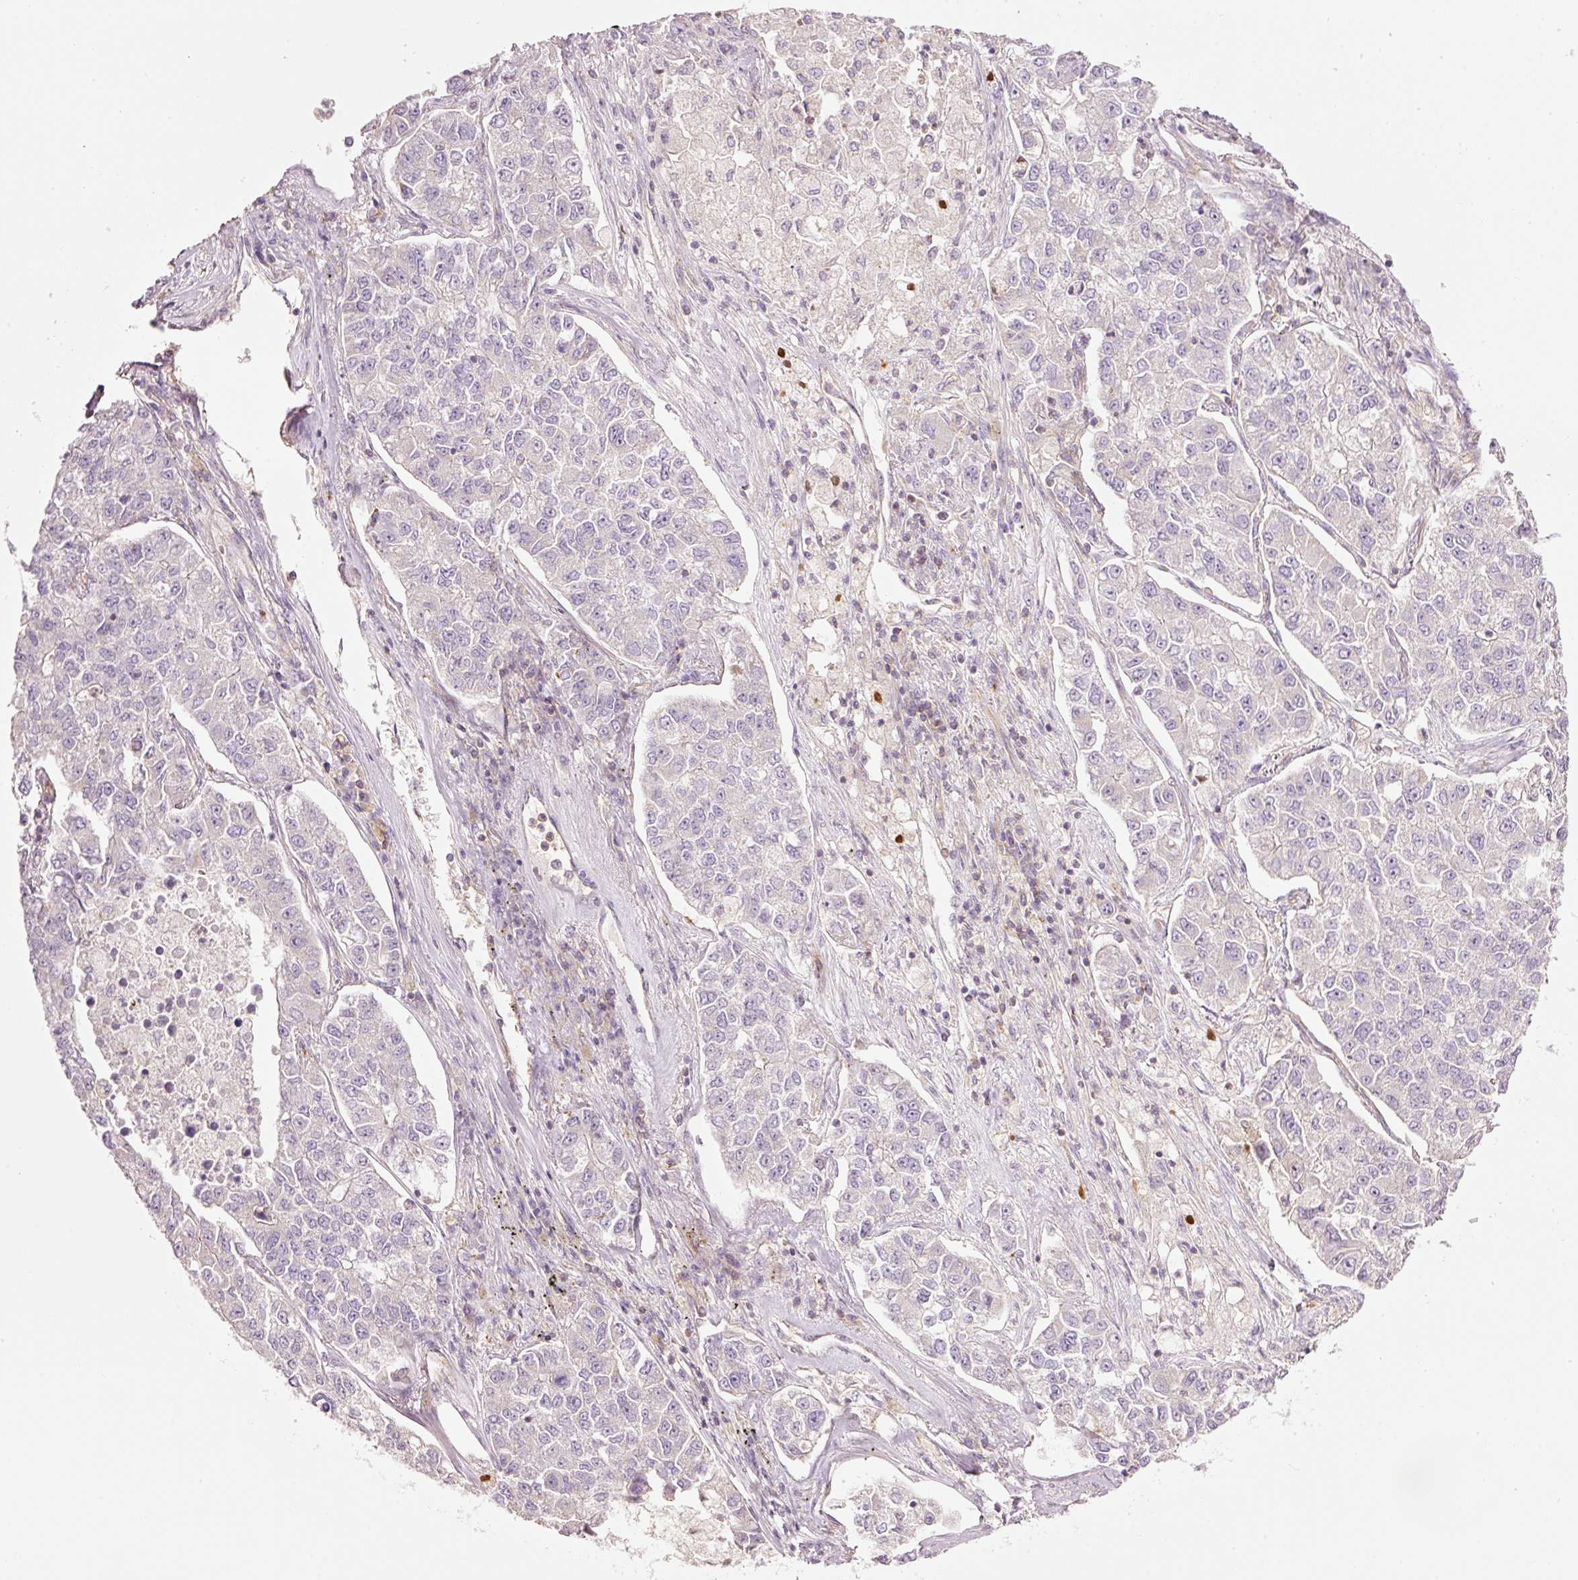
{"staining": {"intensity": "negative", "quantity": "none", "location": "none"}, "tissue": "lung cancer", "cell_type": "Tumor cells", "image_type": "cancer", "snomed": [{"axis": "morphology", "description": "Adenocarcinoma, NOS"}, {"axis": "topography", "description": "Lung"}], "caption": "Immunohistochemical staining of human lung cancer reveals no significant expression in tumor cells. (DAB IHC, high magnification).", "gene": "SIPA1", "patient": {"sex": "male", "age": 49}}